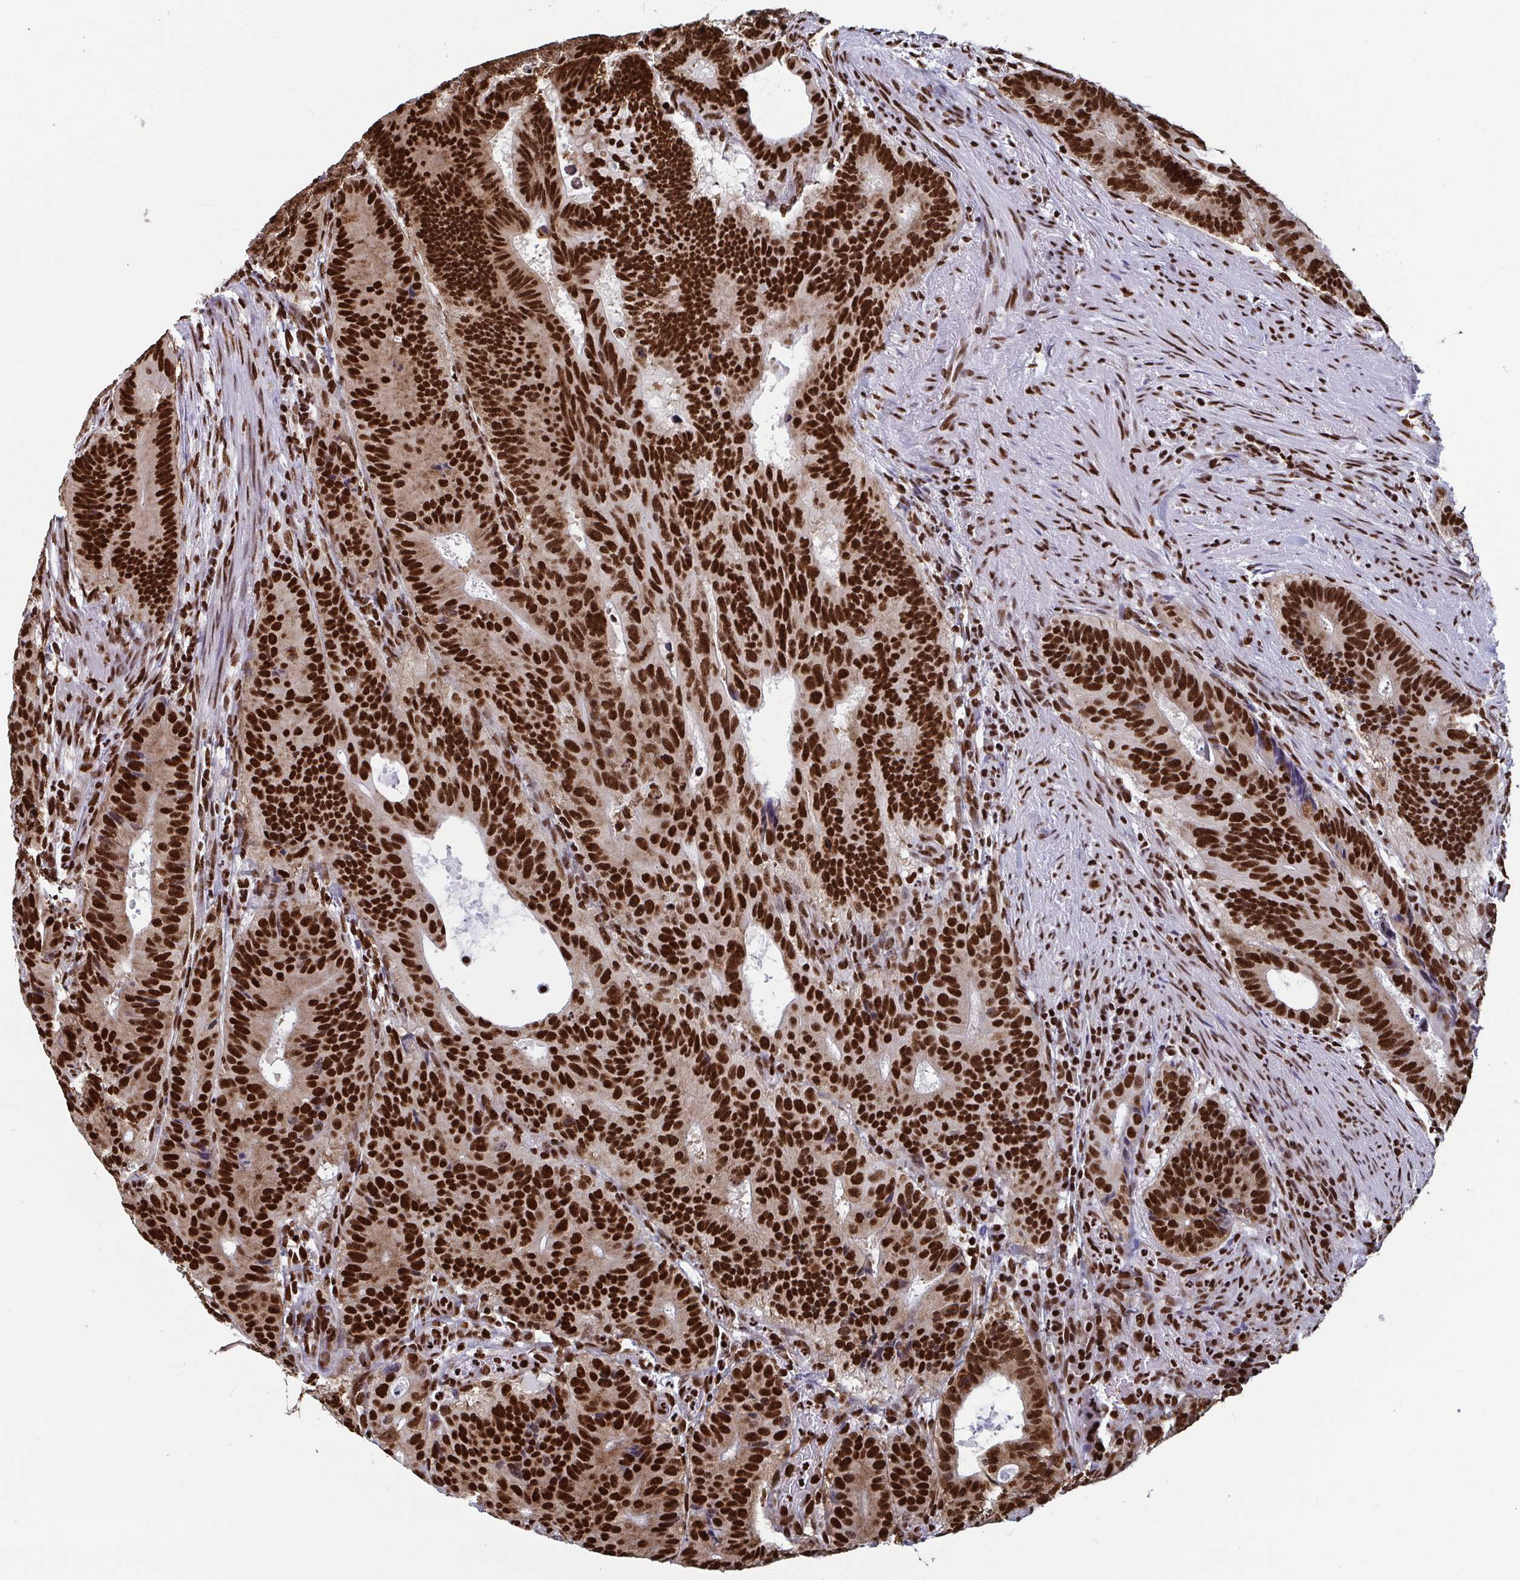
{"staining": {"intensity": "strong", "quantity": ">75%", "location": "nuclear"}, "tissue": "colorectal cancer", "cell_type": "Tumor cells", "image_type": "cancer", "snomed": [{"axis": "morphology", "description": "Adenocarcinoma, NOS"}, {"axis": "topography", "description": "Colon"}], "caption": "Brown immunohistochemical staining in human colorectal adenocarcinoma reveals strong nuclear staining in approximately >75% of tumor cells. (Stains: DAB (3,3'-diaminobenzidine) in brown, nuclei in blue, Microscopy: brightfield microscopy at high magnification).", "gene": "GAR1", "patient": {"sex": "male", "age": 62}}